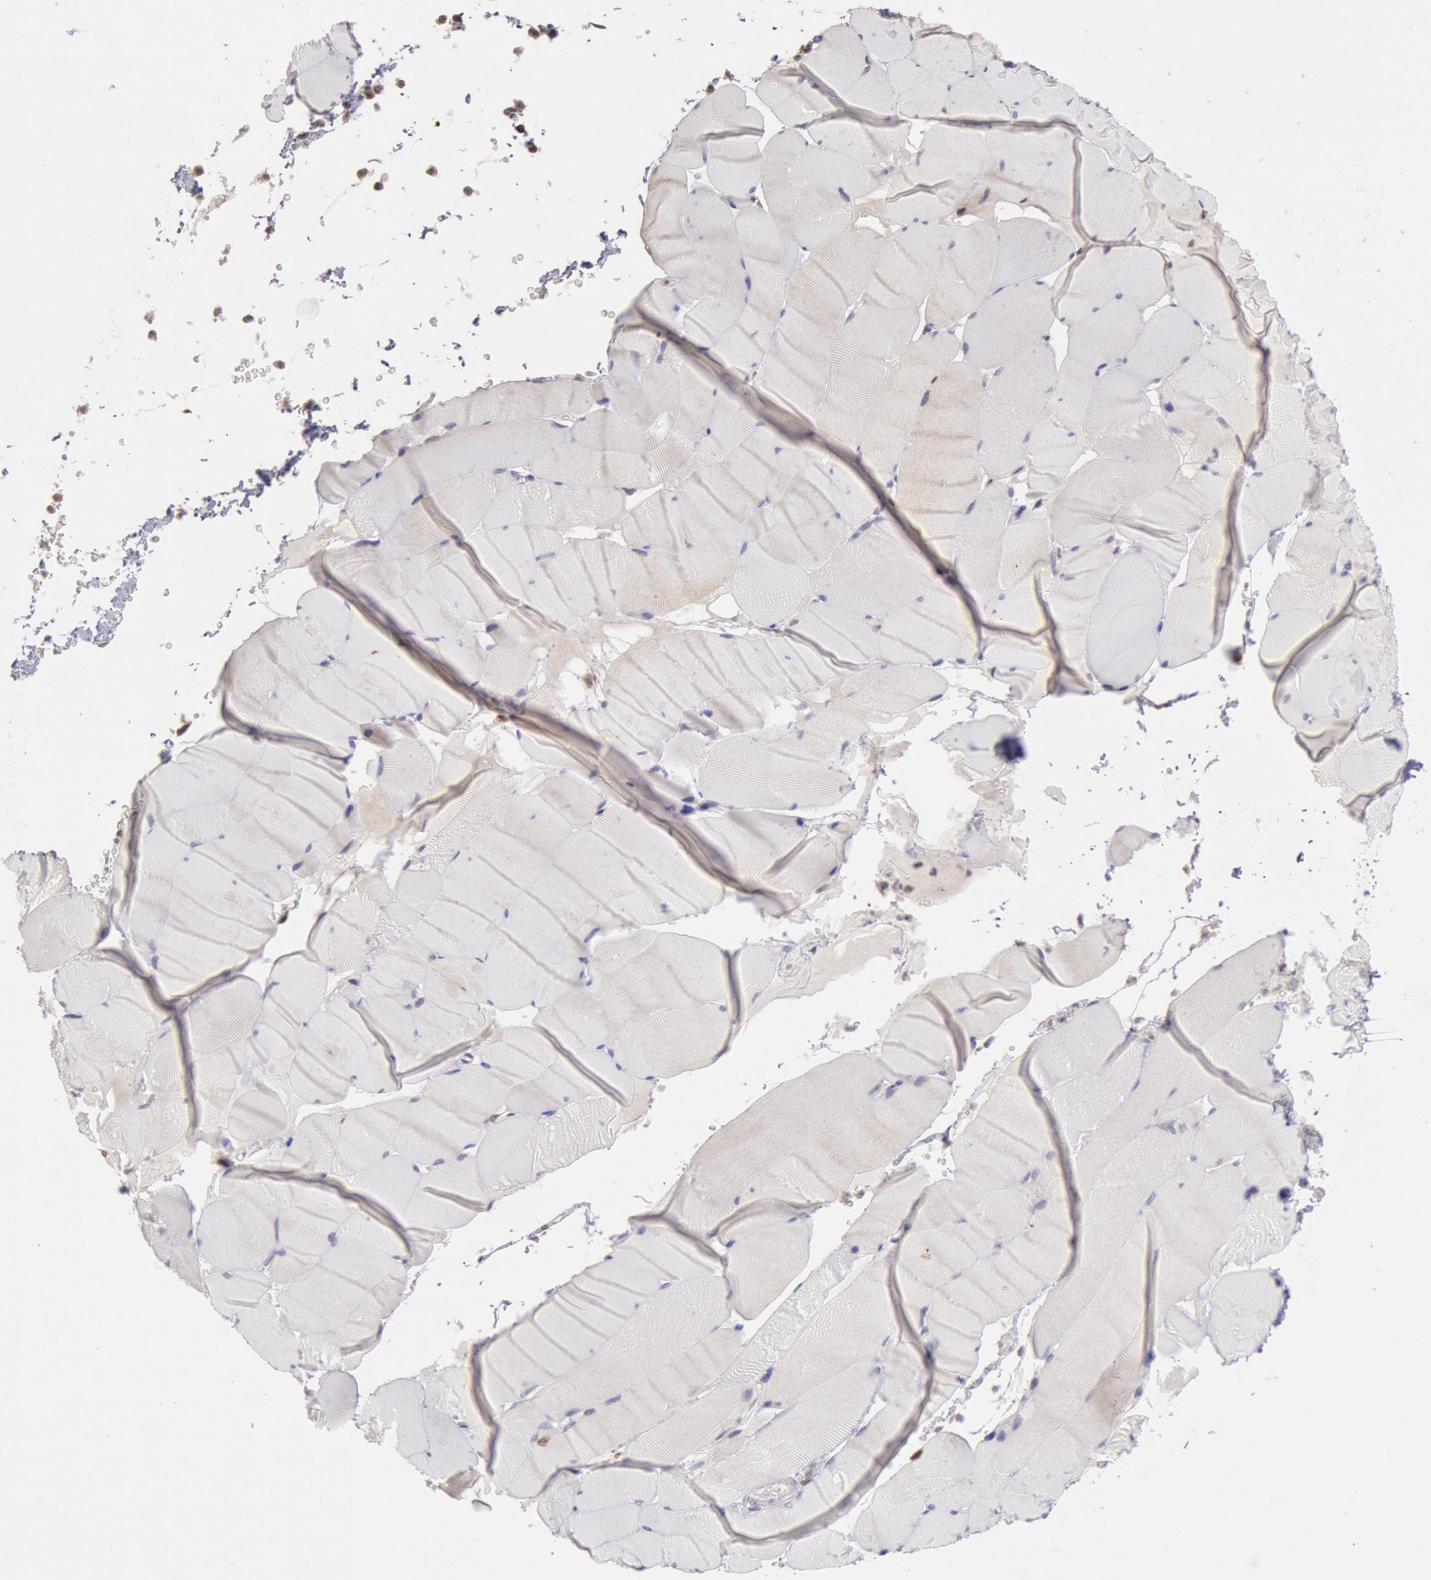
{"staining": {"intensity": "negative", "quantity": "none", "location": "none"}, "tissue": "skeletal muscle", "cell_type": "Myocytes", "image_type": "normal", "snomed": [{"axis": "morphology", "description": "Normal tissue, NOS"}, {"axis": "topography", "description": "Skeletal muscle"}], "caption": "A micrograph of human skeletal muscle is negative for staining in myocytes. (Immunohistochemistry (ihc), brightfield microscopy, high magnification).", "gene": "COMT", "patient": {"sex": "male", "age": 62}}